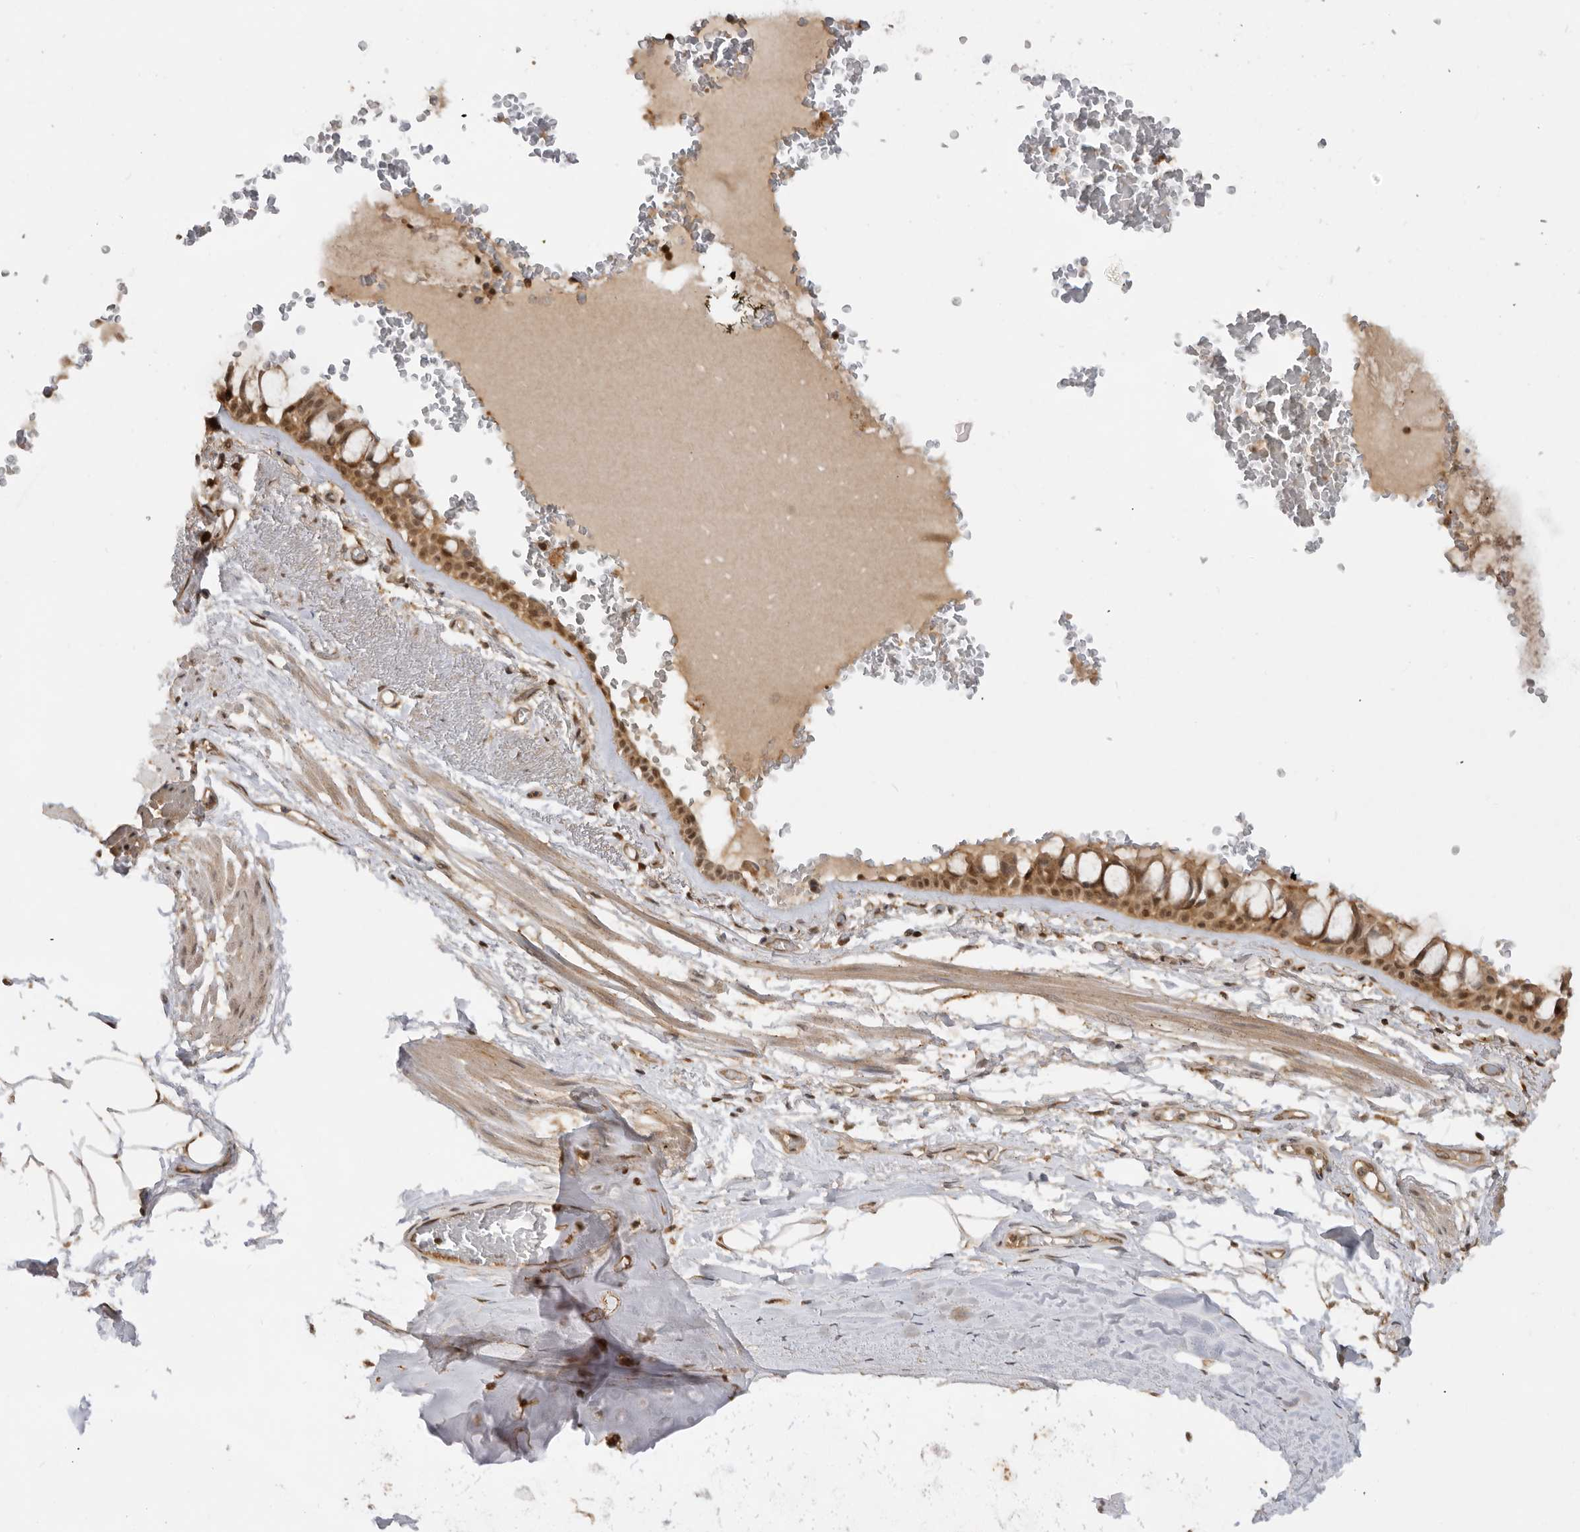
{"staining": {"intensity": "moderate", "quantity": ">75%", "location": "cytoplasmic/membranous,nuclear"}, "tissue": "bronchus", "cell_type": "Respiratory epithelial cells", "image_type": "normal", "snomed": [{"axis": "morphology", "description": "Normal tissue, NOS"}, {"axis": "topography", "description": "Bronchus"}], "caption": "An IHC photomicrograph of benign tissue is shown. Protein staining in brown shows moderate cytoplasmic/membranous,nuclear positivity in bronchus within respiratory epithelial cells.", "gene": "ADPRS", "patient": {"sex": "male", "age": 66}}